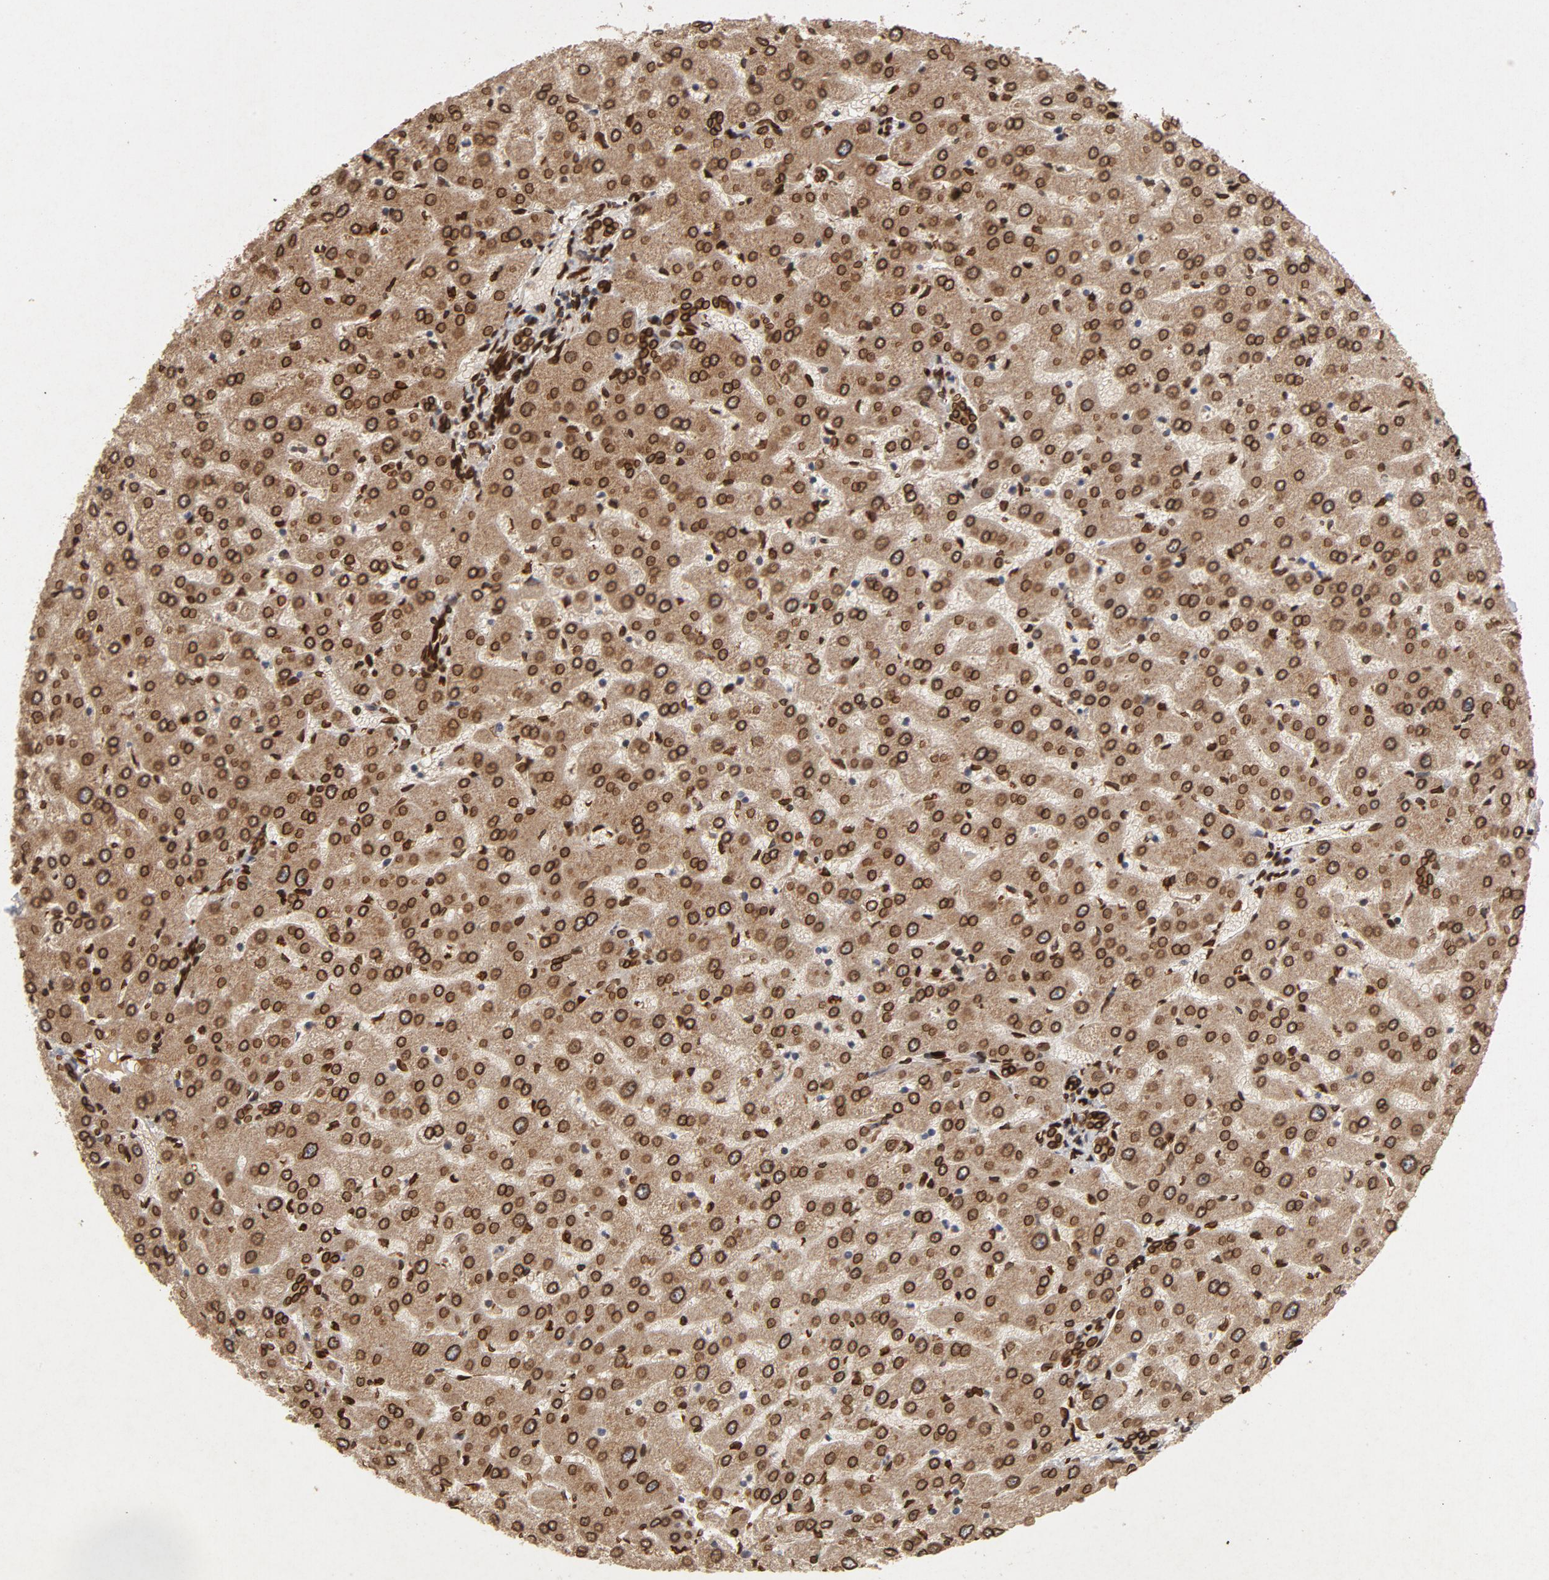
{"staining": {"intensity": "strong", "quantity": ">75%", "location": "cytoplasmic/membranous,nuclear"}, "tissue": "liver", "cell_type": "Cholangiocytes", "image_type": "normal", "snomed": [{"axis": "morphology", "description": "Normal tissue, NOS"}, {"axis": "morphology", "description": "Fibrosis, NOS"}, {"axis": "topography", "description": "Liver"}], "caption": "Strong cytoplasmic/membranous,nuclear staining is seen in approximately >75% of cholangiocytes in normal liver. The staining was performed using DAB, with brown indicating positive protein expression. Nuclei are stained blue with hematoxylin.", "gene": "LMNA", "patient": {"sex": "female", "age": 29}}